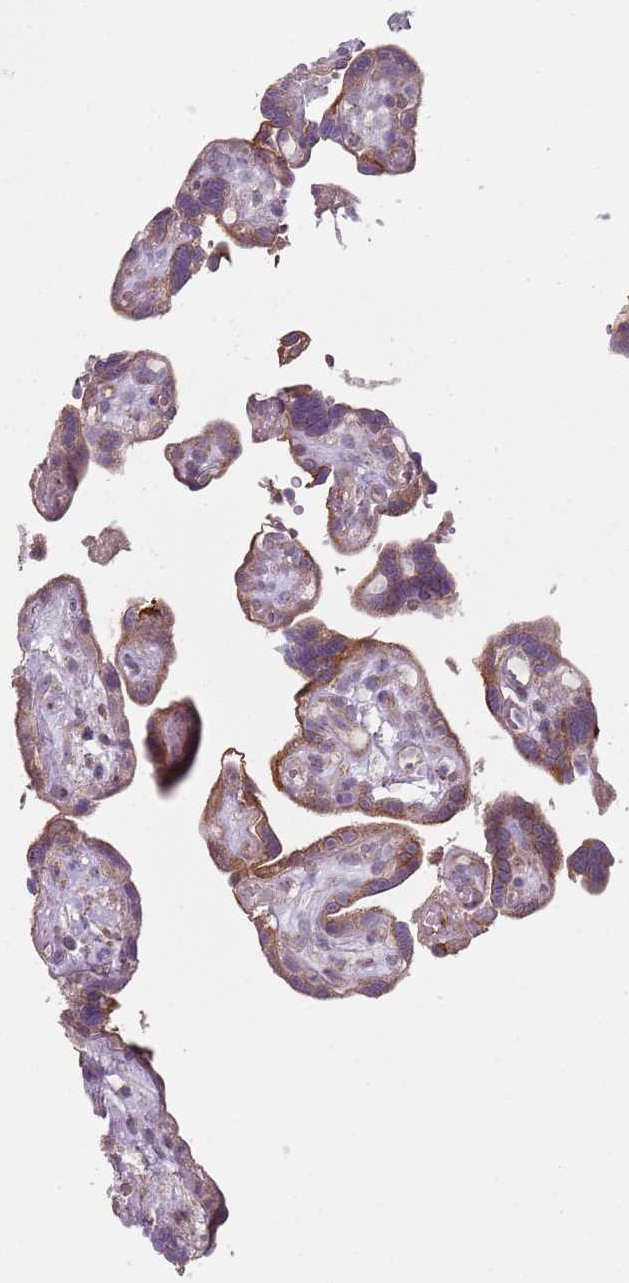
{"staining": {"intensity": "weak", "quantity": "25%-75%", "location": "cytoplasmic/membranous"}, "tissue": "placenta", "cell_type": "Decidual cells", "image_type": "normal", "snomed": [{"axis": "morphology", "description": "Normal tissue, NOS"}, {"axis": "topography", "description": "Placenta"}], "caption": "High-magnification brightfield microscopy of benign placenta stained with DAB (3,3'-diaminobenzidine) (brown) and counterstained with hematoxylin (blue). decidual cells exhibit weak cytoplasmic/membranous staining is seen in about25%-75% of cells.", "gene": "GAS8", "patient": {"sex": "female", "age": 30}}